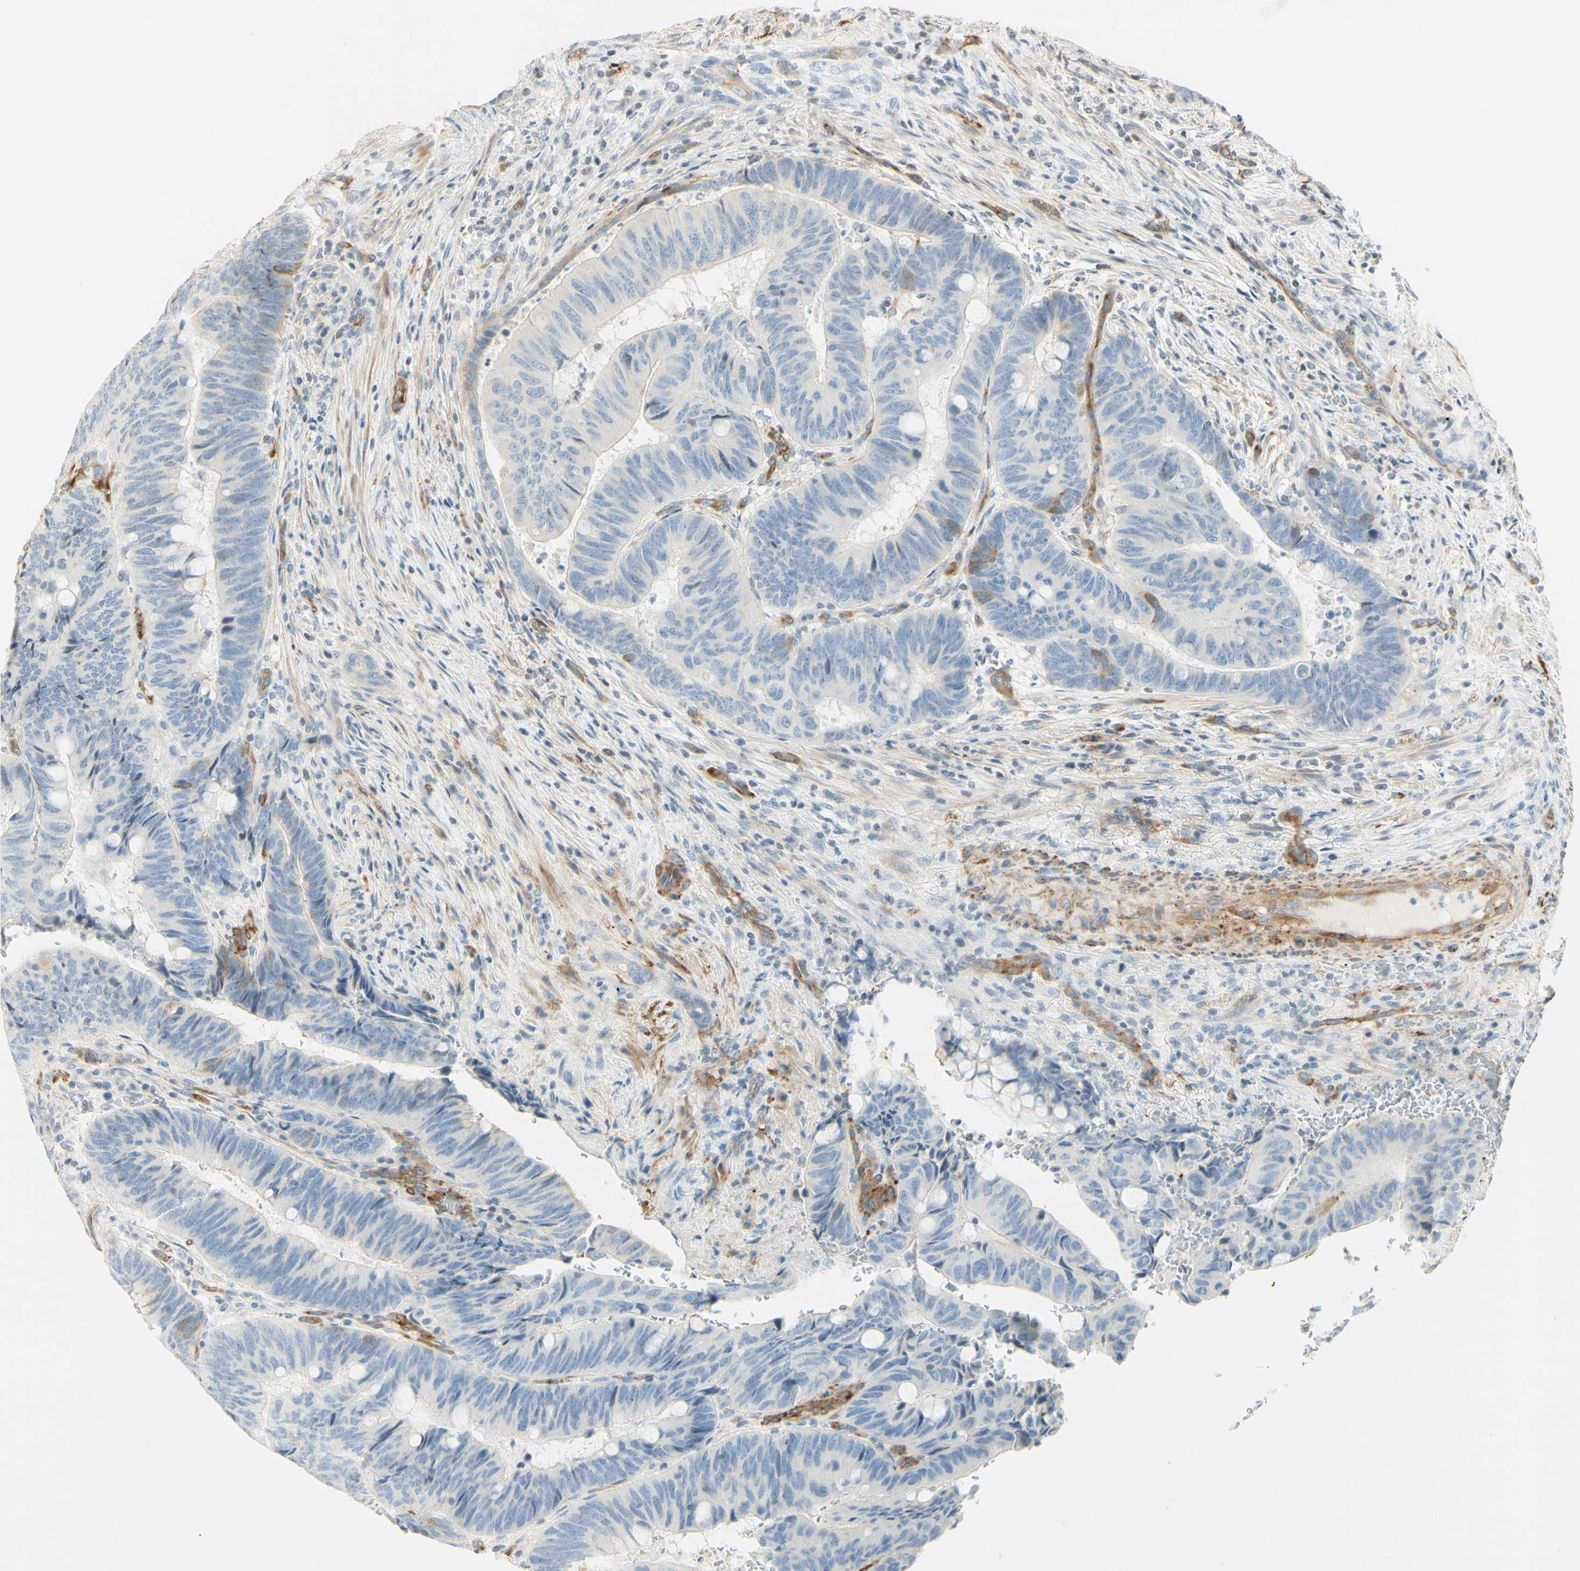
{"staining": {"intensity": "negative", "quantity": "none", "location": "none"}, "tissue": "colorectal cancer", "cell_type": "Tumor cells", "image_type": "cancer", "snomed": [{"axis": "morphology", "description": "Normal tissue, NOS"}, {"axis": "morphology", "description": "Adenocarcinoma, NOS"}, {"axis": "topography", "description": "Rectum"}, {"axis": "topography", "description": "Peripheral nerve tissue"}], "caption": "Colorectal cancer (adenocarcinoma) was stained to show a protein in brown. There is no significant positivity in tumor cells.", "gene": "MAP1B", "patient": {"sex": "male", "age": 92}}